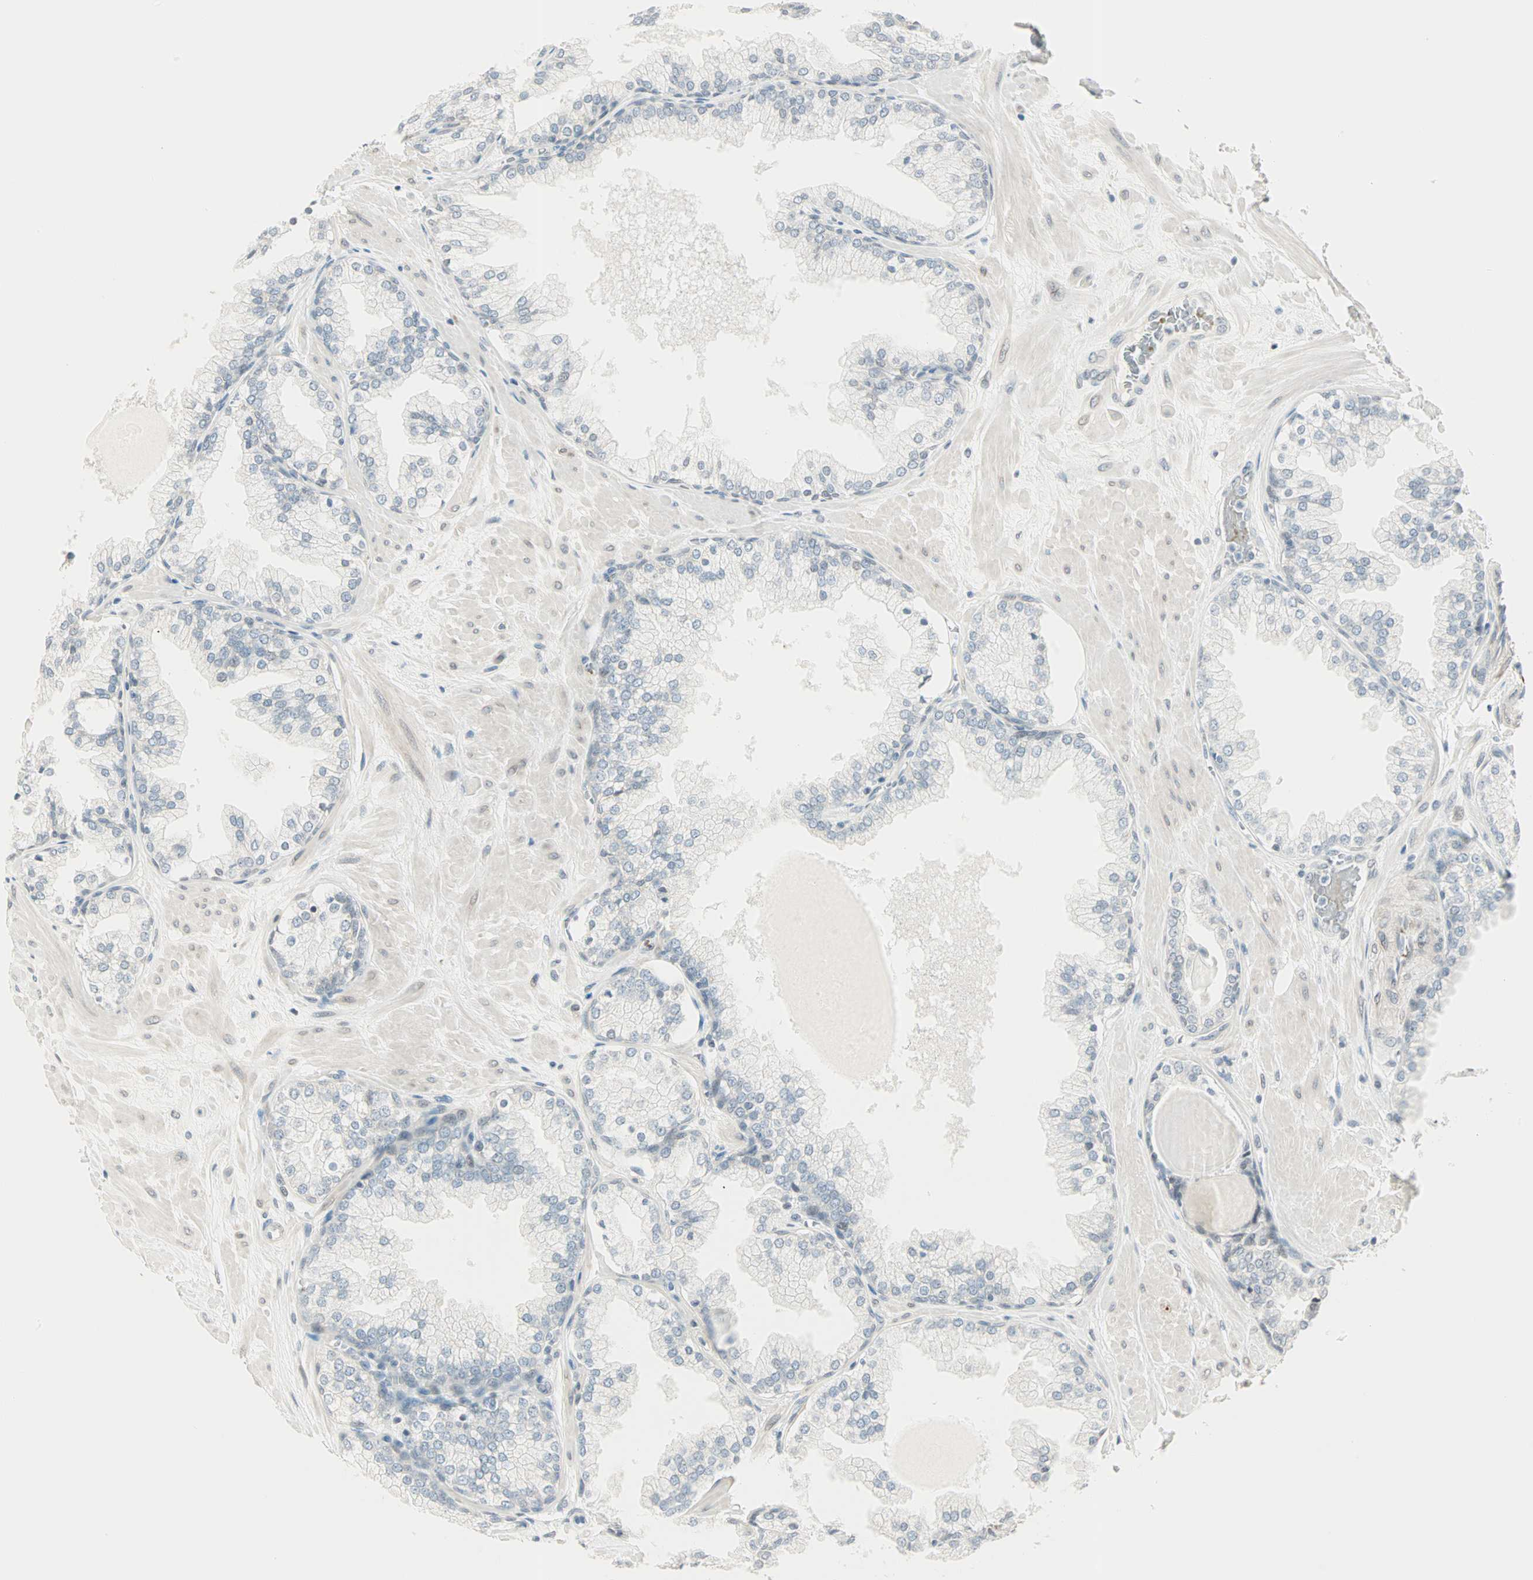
{"staining": {"intensity": "negative", "quantity": "none", "location": "none"}, "tissue": "prostate", "cell_type": "Glandular cells", "image_type": "normal", "snomed": [{"axis": "morphology", "description": "Normal tissue, NOS"}, {"axis": "topography", "description": "Prostate"}], "caption": "The histopathology image displays no significant staining in glandular cells of prostate.", "gene": "BCAN", "patient": {"sex": "male", "age": 51}}